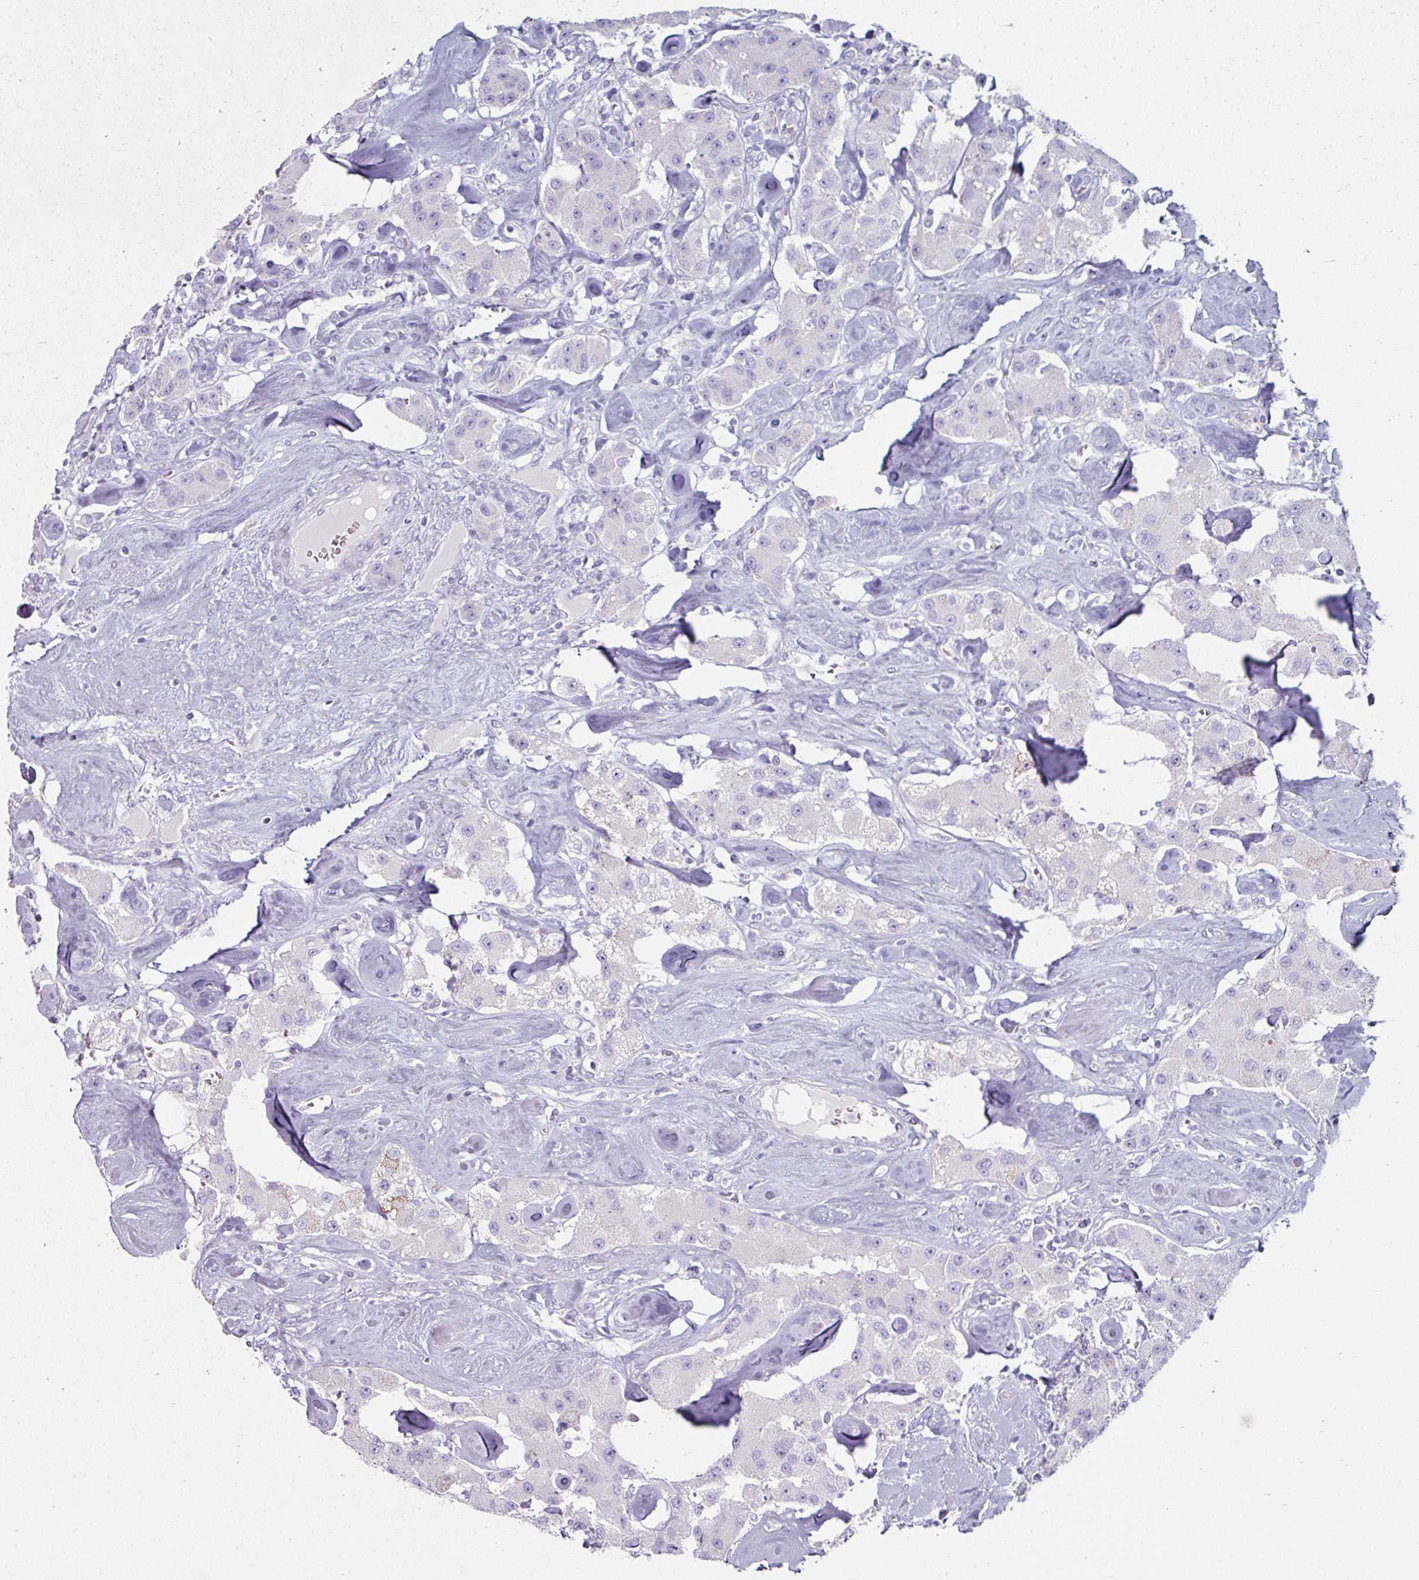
{"staining": {"intensity": "negative", "quantity": "none", "location": "none"}, "tissue": "carcinoid", "cell_type": "Tumor cells", "image_type": "cancer", "snomed": [{"axis": "morphology", "description": "Carcinoid, malignant, NOS"}, {"axis": "topography", "description": "Pancreas"}], "caption": "Immunohistochemistry photomicrograph of human carcinoid (malignant) stained for a protein (brown), which displays no positivity in tumor cells.", "gene": "CLCA1", "patient": {"sex": "male", "age": 41}}